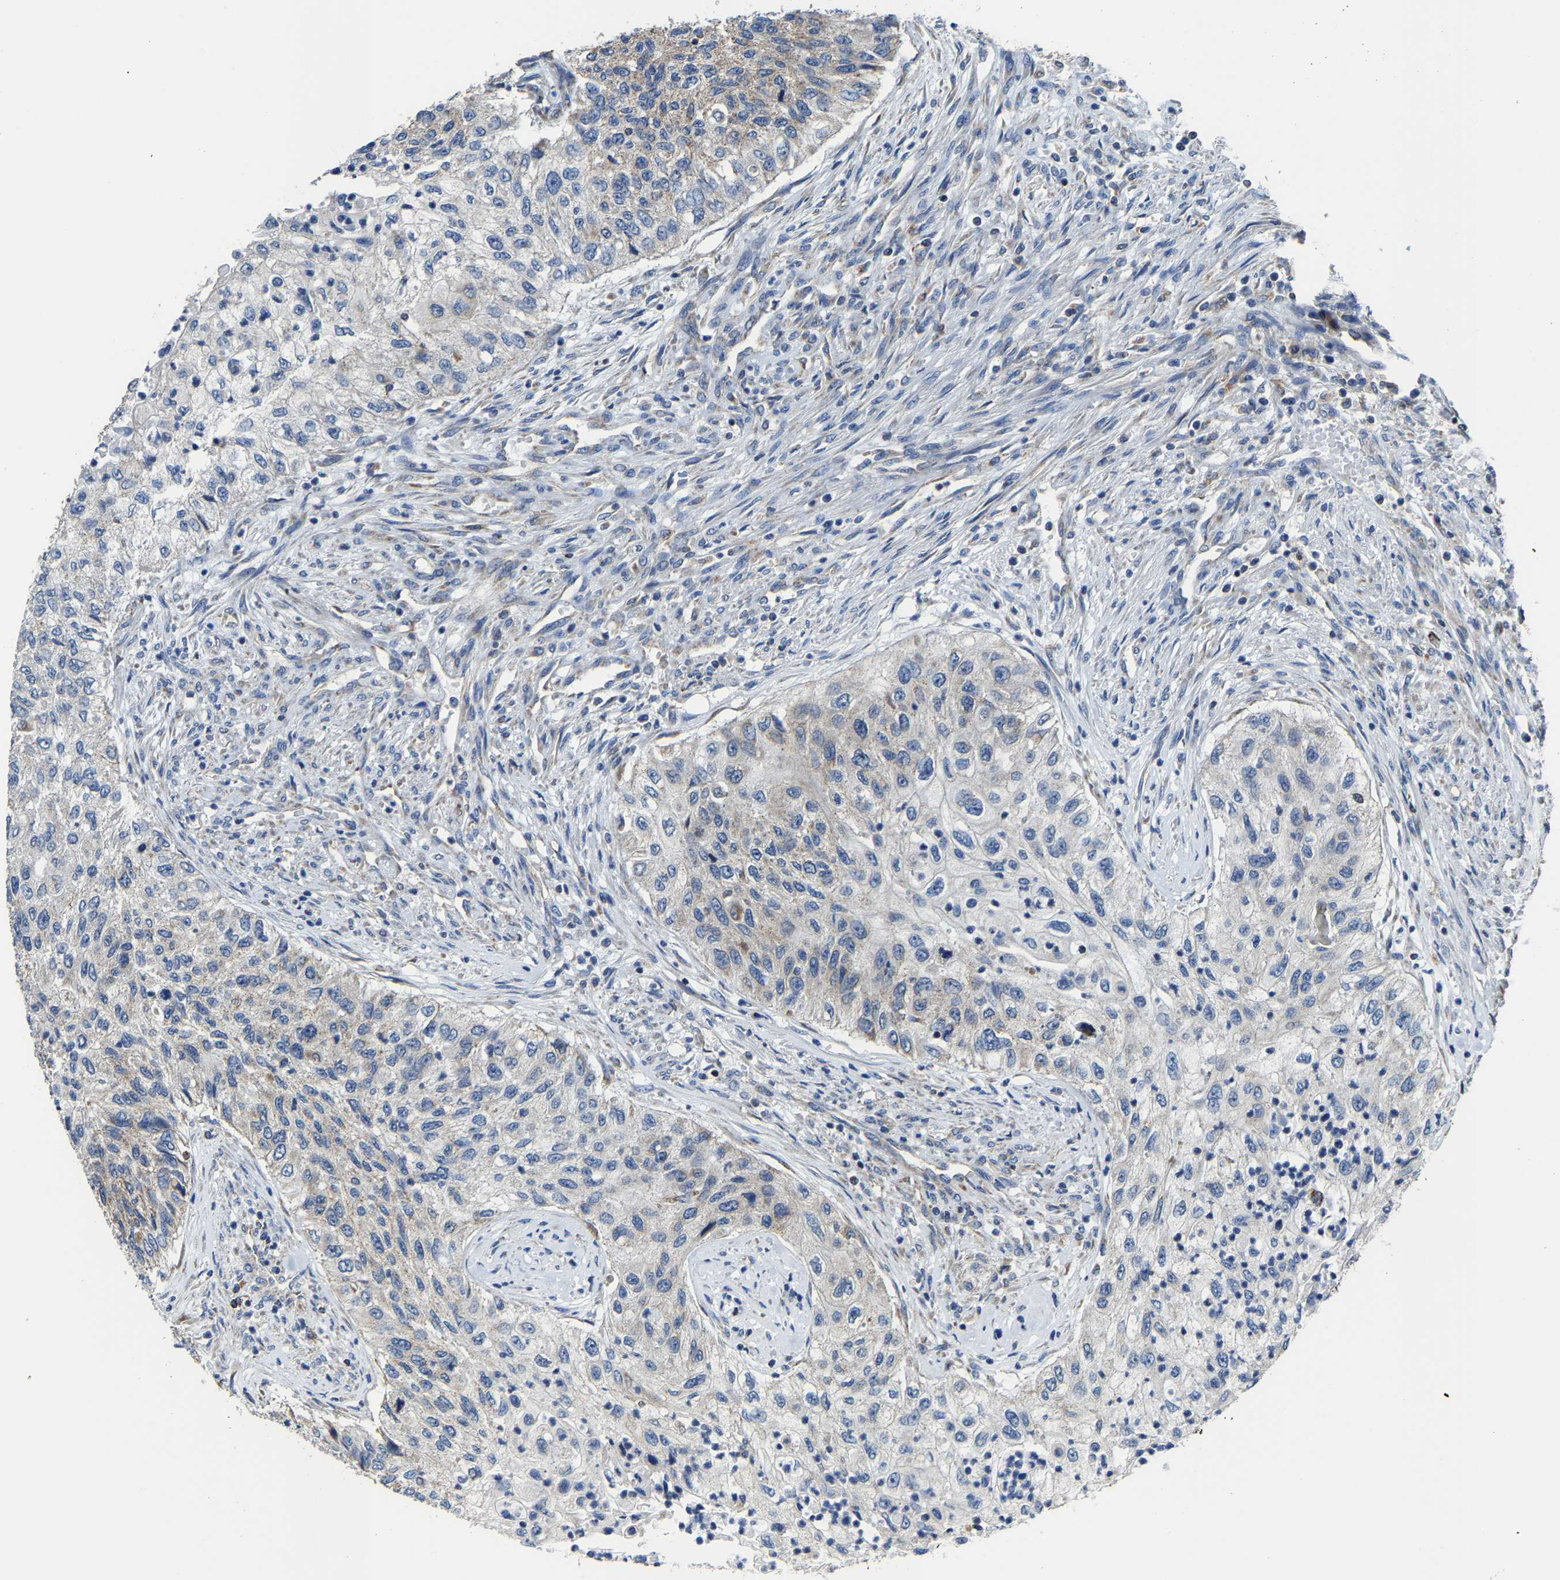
{"staining": {"intensity": "negative", "quantity": "none", "location": "none"}, "tissue": "urothelial cancer", "cell_type": "Tumor cells", "image_type": "cancer", "snomed": [{"axis": "morphology", "description": "Urothelial carcinoma, High grade"}, {"axis": "topography", "description": "Urinary bladder"}], "caption": "Immunohistochemical staining of human urothelial carcinoma (high-grade) shows no significant expression in tumor cells. (DAB (3,3'-diaminobenzidine) immunohistochemistry visualized using brightfield microscopy, high magnification).", "gene": "AGK", "patient": {"sex": "female", "age": 60}}